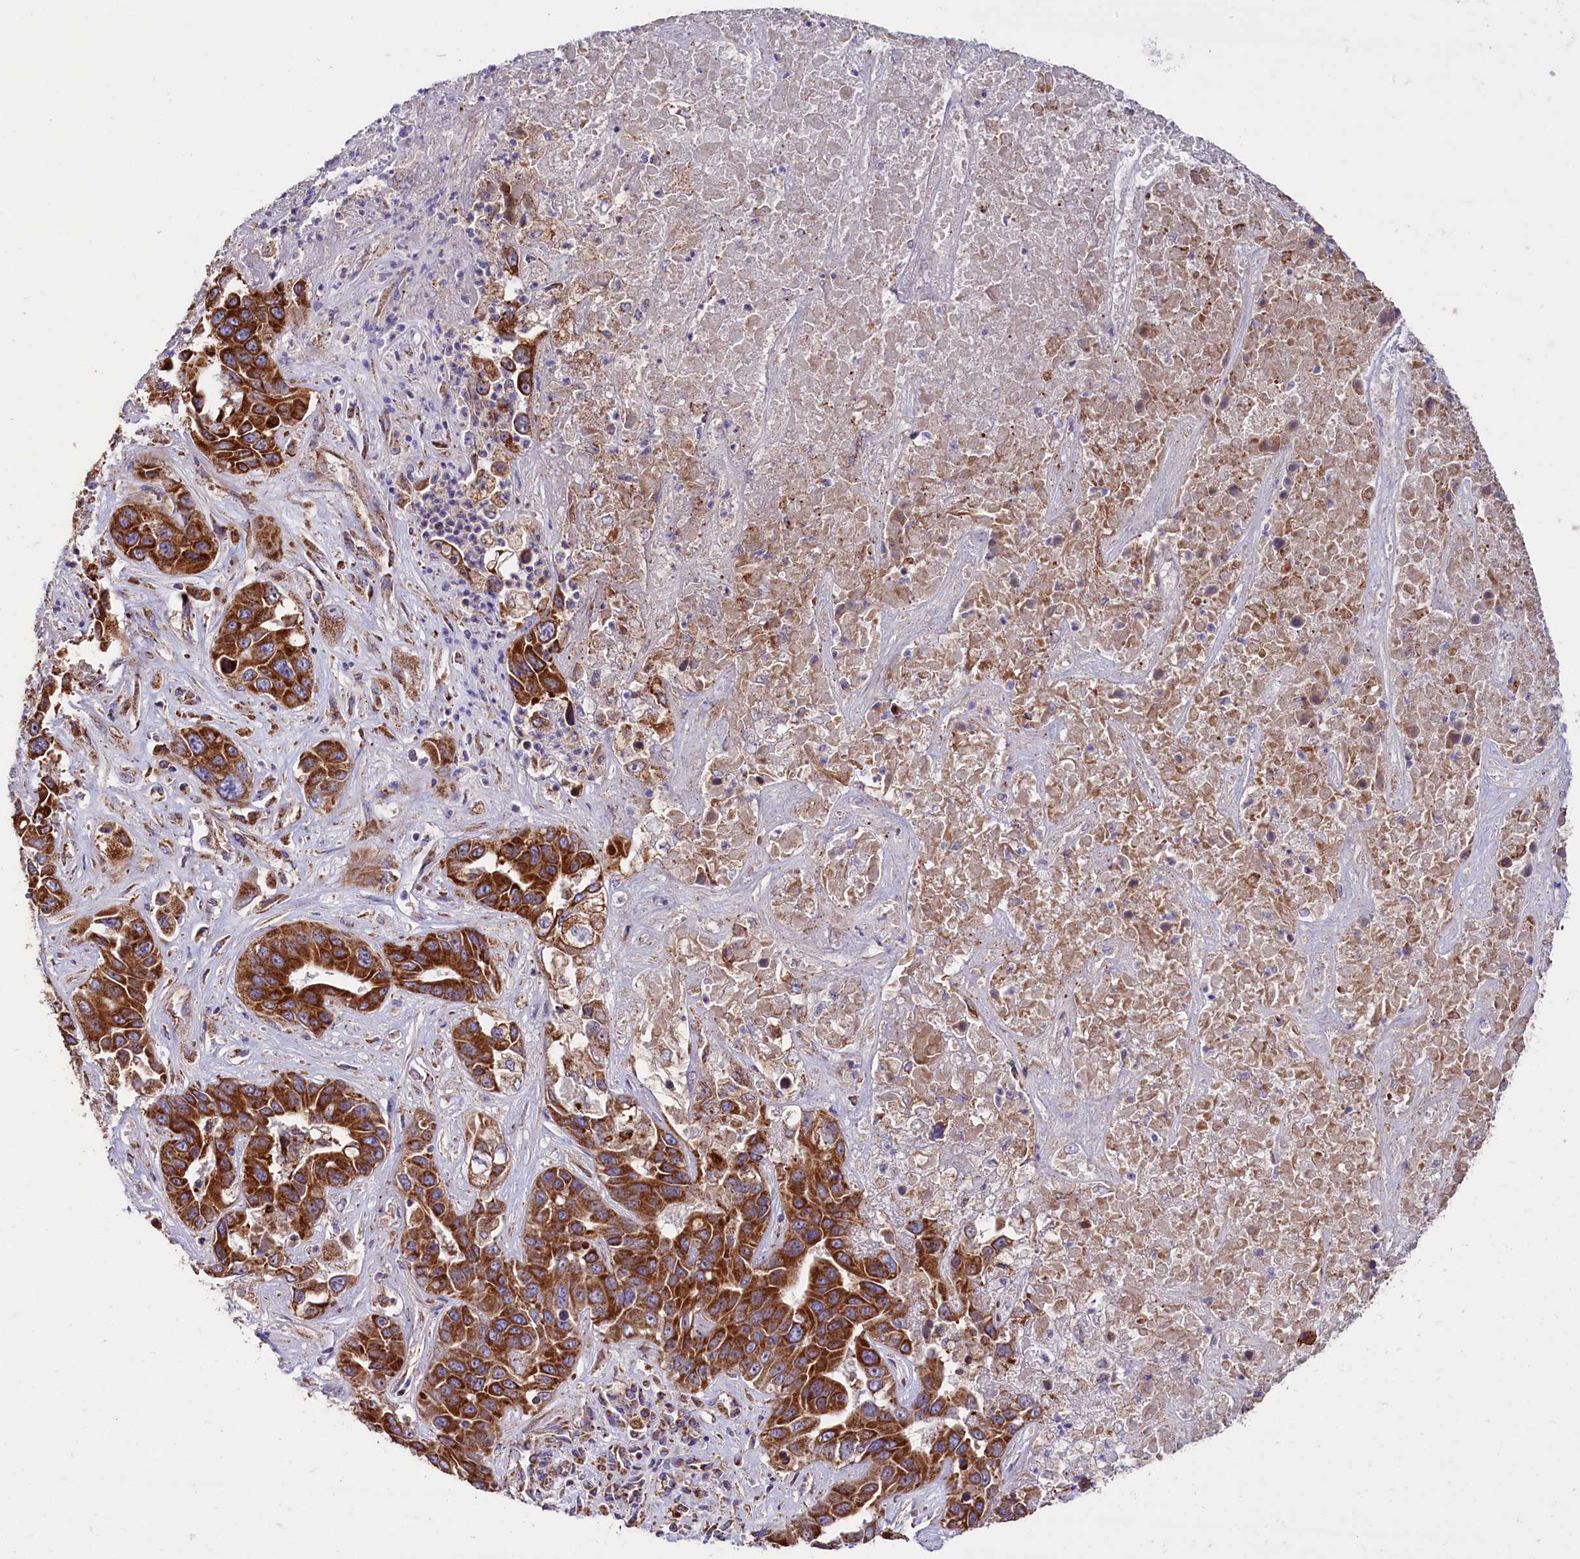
{"staining": {"intensity": "strong", "quantity": ">75%", "location": "cytoplasmic/membranous"}, "tissue": "liver cancer", "cell_type": "Tumor cells", "image_type": "cancer", "snomed": [{"axis": "morphology", "description": "Cholangiocarcinoma"}, {"axis": "topography", "description": "Liver"}], "caption": "IHC (DAB) staining of human liver cancer shows strong cytoplasmic/membranous protein expression in about >75% of tumor cells. (DAB (3,3'-diaminobenzidine) IHC with brightfield microscopy, high magnification).", "gene": "ZSWIM1", "patient": {"sex": "female", "age": 52}}